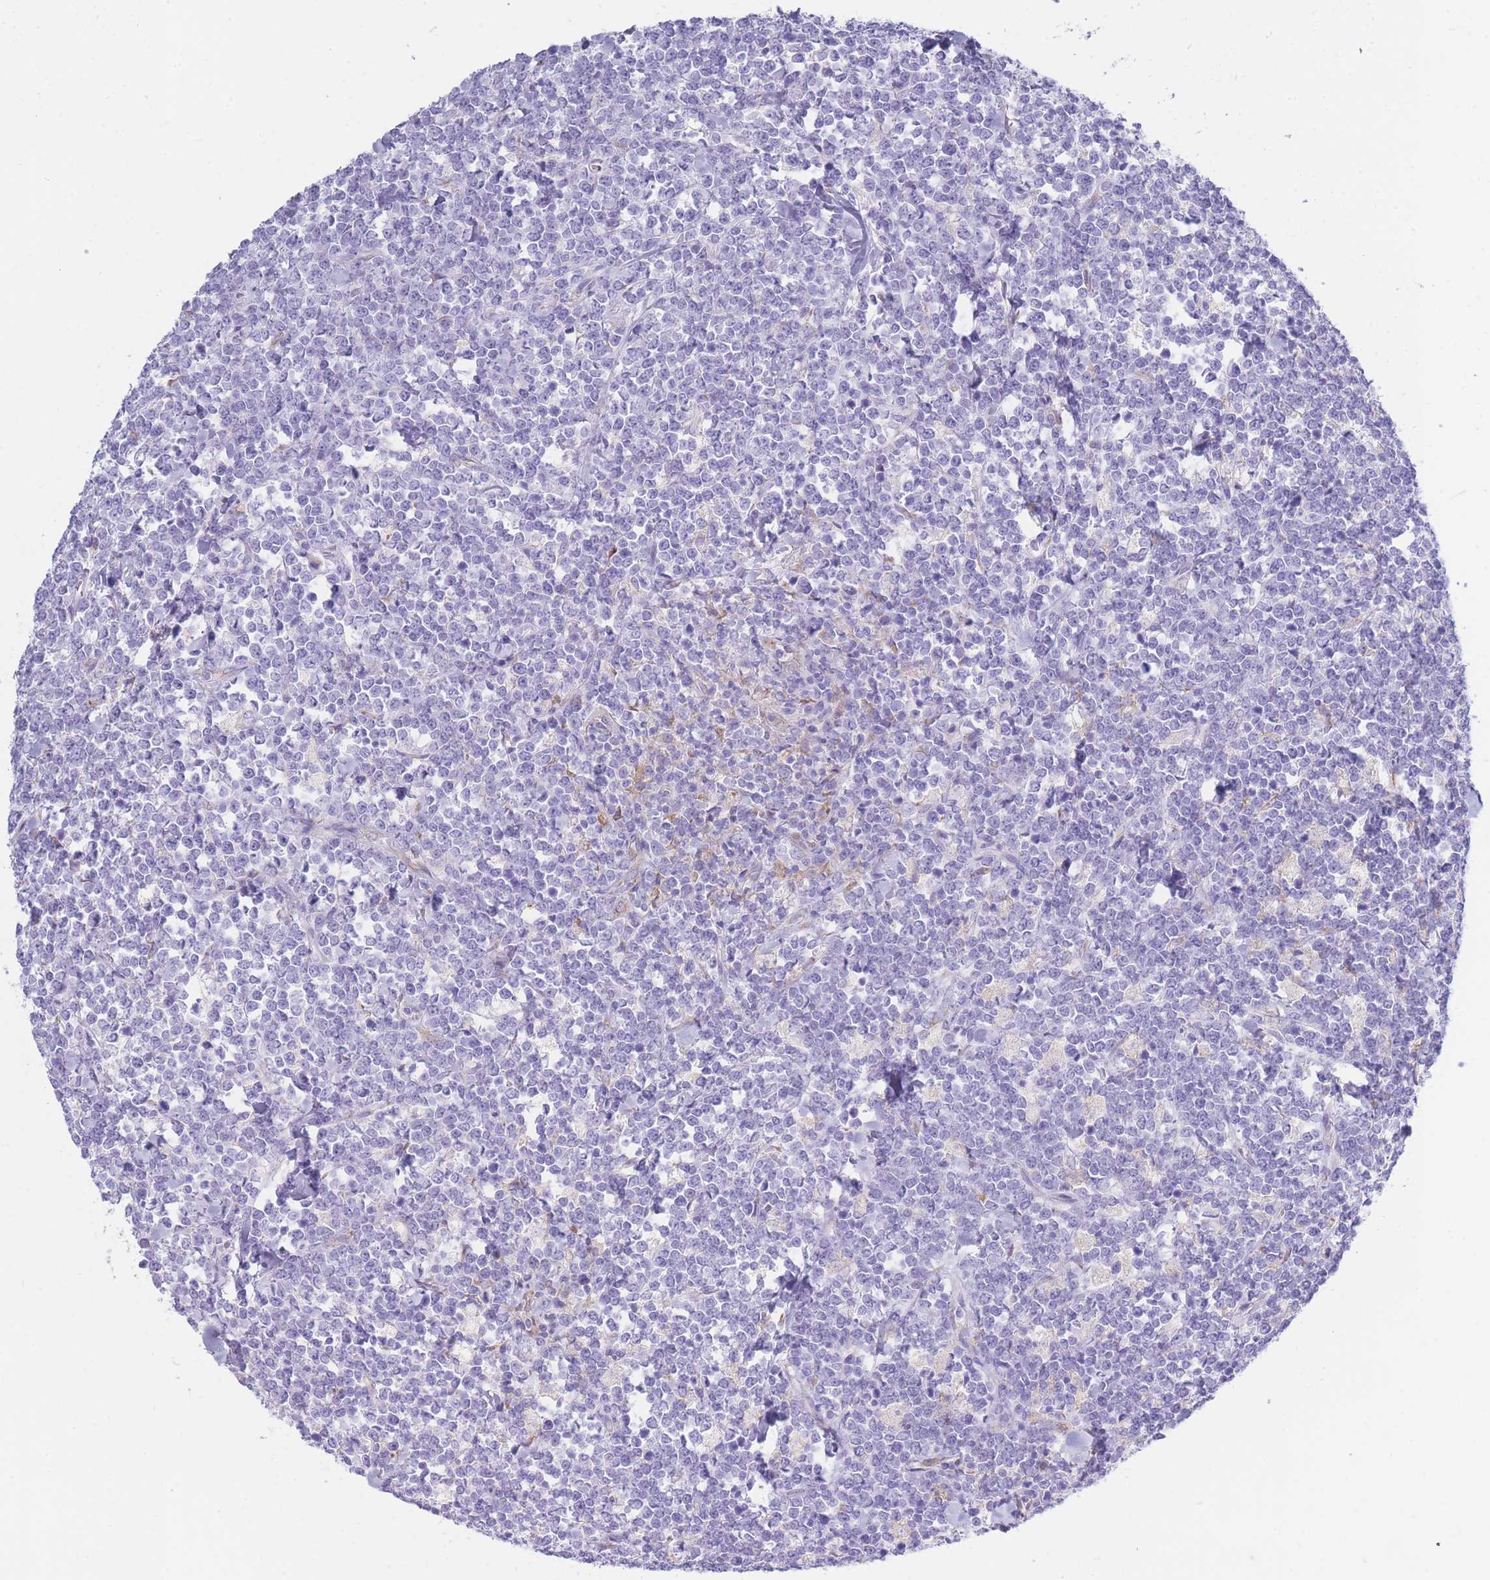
{"staining": {"intensity": "negative", "quantity": "none", "location": "none"}, "tissue": "lymphoma", "cell_type": "Tumor cells", "image_type": "cancer", "snomed": [{"axis": "morphology", "description": "Malignant lymphoma, non-Hodgkin's type, High grade"}, {"axis": "topography", "description": "Small intestine"}, {"axis": "topography", "description": "Colon"}], "caption": "Immunohistochemical staining of human malignant lymphoma, non-Hodgkin's type (high-grade) reveals no significant positivity in tumor cells.", "gene": "XKR8", "patient": {"sex": "male", "age": 8}}